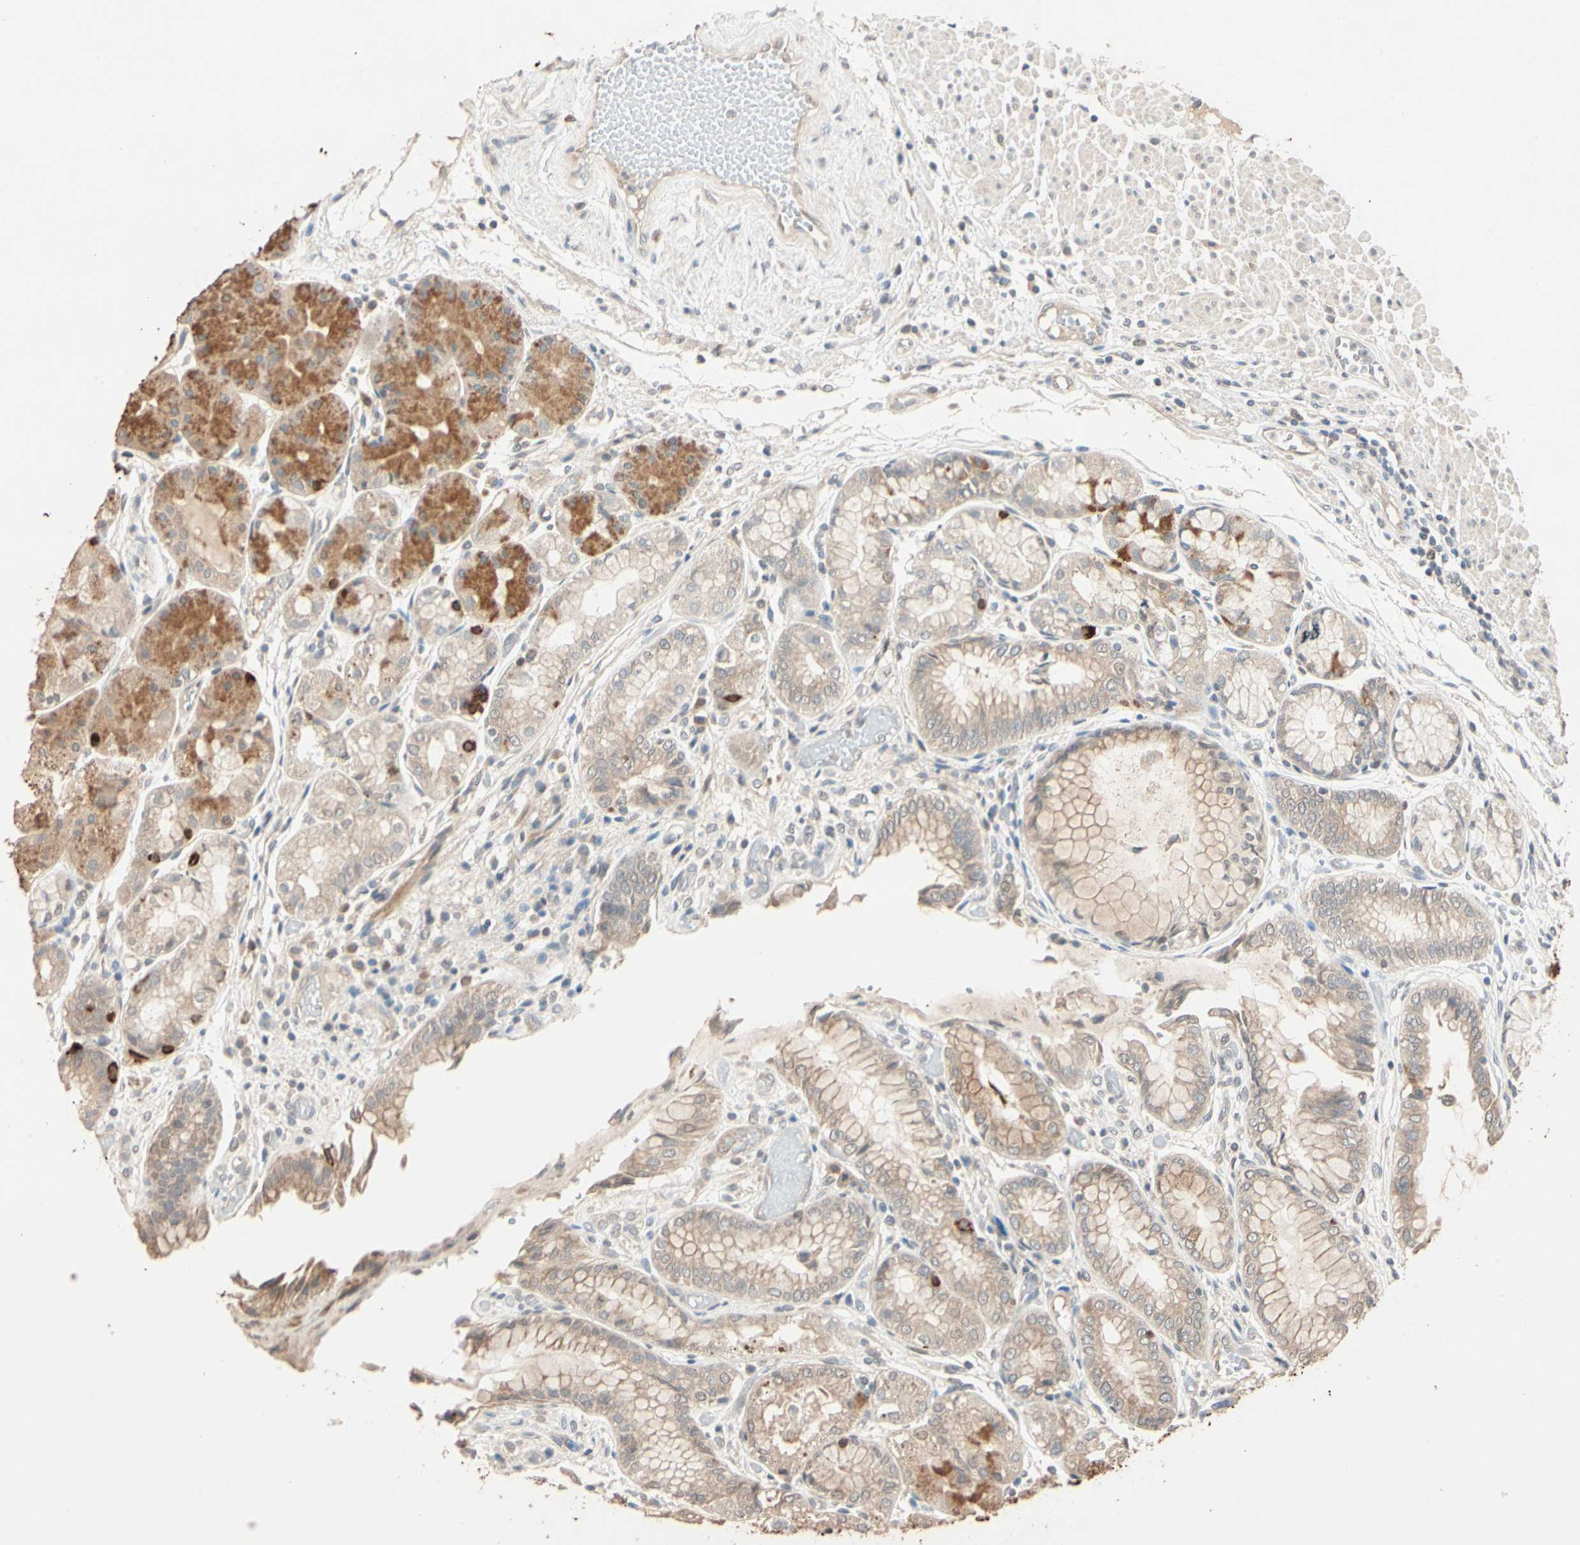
{"staining": {"intensity": "moderate", "quantity": "25%-75%", "location": "cytoplasmic/membranous"}, "tissue": "stomach", "cell_type": "Glandular cells", "image_type": "normal", "snomed": [{"axis": "morphology", "description": "Normal tissue, NOS"}, {"axis": "topography", "description": "Stomach, upper"}], "caption": "Immunohistochemical staining of unremarkable human stomach demonstrates 25%-75% levels of moderate cytoplasmic/membranous protein positivity in approximately 25%-75% of glandular cells.", "gene": "ACSL5", "patient": {"sex": "male", "age": 72}}